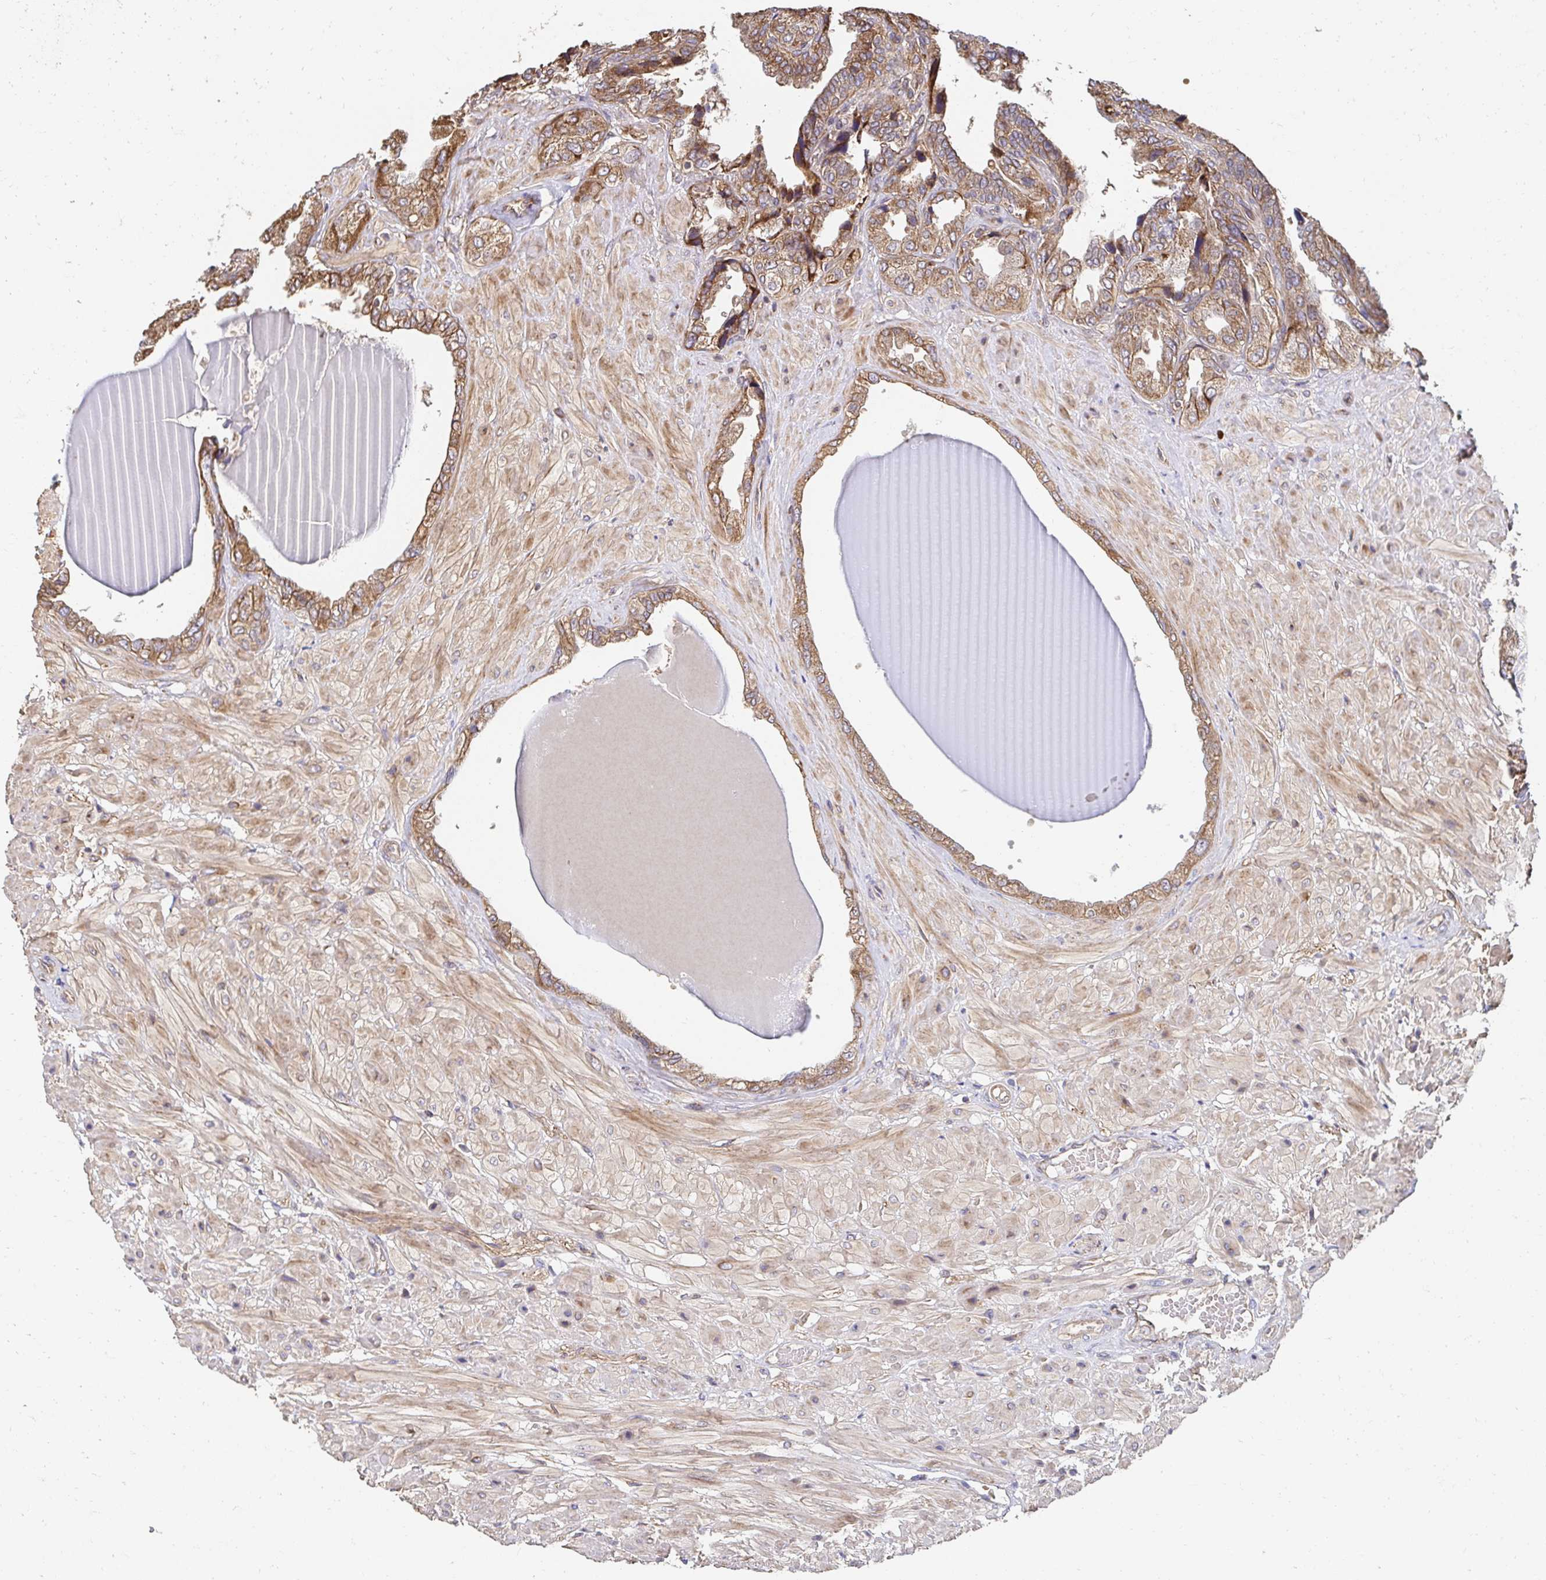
{"staining": {"intensity": "moderate", "quantity": ">75%", "location": "cytoplasmic/membranous"}, "tissue": "seminal vesicle", "cell_type": "Glandular cells", "image_type": "normal", "snomed": [{"axis": "morphology", "description": "Normal tissue, NOS"}, {"axis": "topography", "description": "Seminal veicle"}], "caption": "Unremarkable seminal vesicle shows moderate cytoplasmic/membranous expression in approximately >75% of glandular cells, visualized by immunohistochemistry.", "gene": "APBB1", "patient": {"sex": "male", "age": 55}}